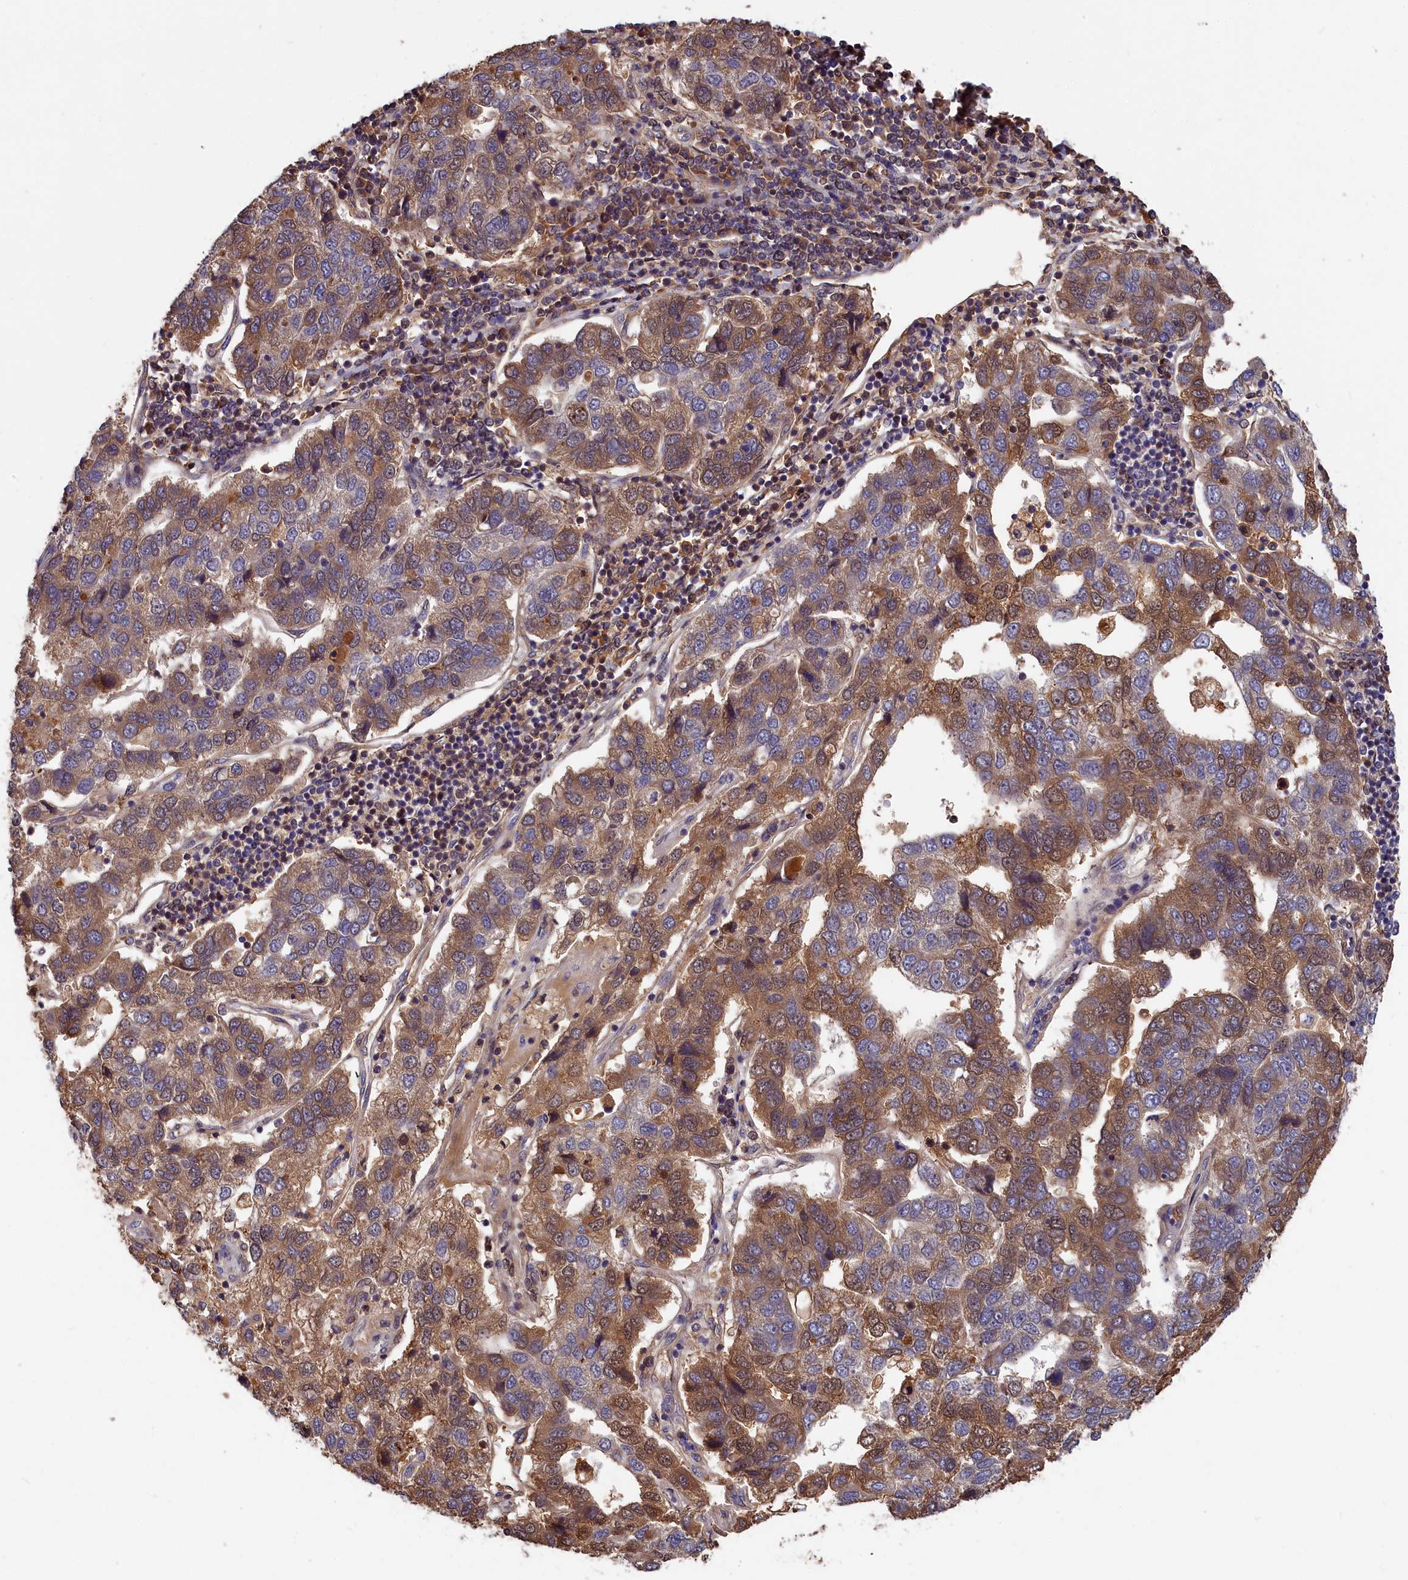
{"staining": {"intensity": "moderate", "quantity": ">75%", "location": "cytoplasmic/membranous"}, "tissue": "pancreatic cancer", "cell_type": "Tumor cells", "image_type": "cancer", "snomed": [{"axis": "morphology", "description": "Adenocarcinoma, NOS"}, {"axis": "topography", "description": "Pancreas"}], "caption": "DAB (3,3'-diaminobenzidine) immunohistochemical staining of human adenocarcinoma (pancreatic) exhibits moderate cytoplasmic/membranous protein expression in approximately >75% of tumor cells.", "gene": "ITIH1", "patient": {"sex": "female", "age": 61}}